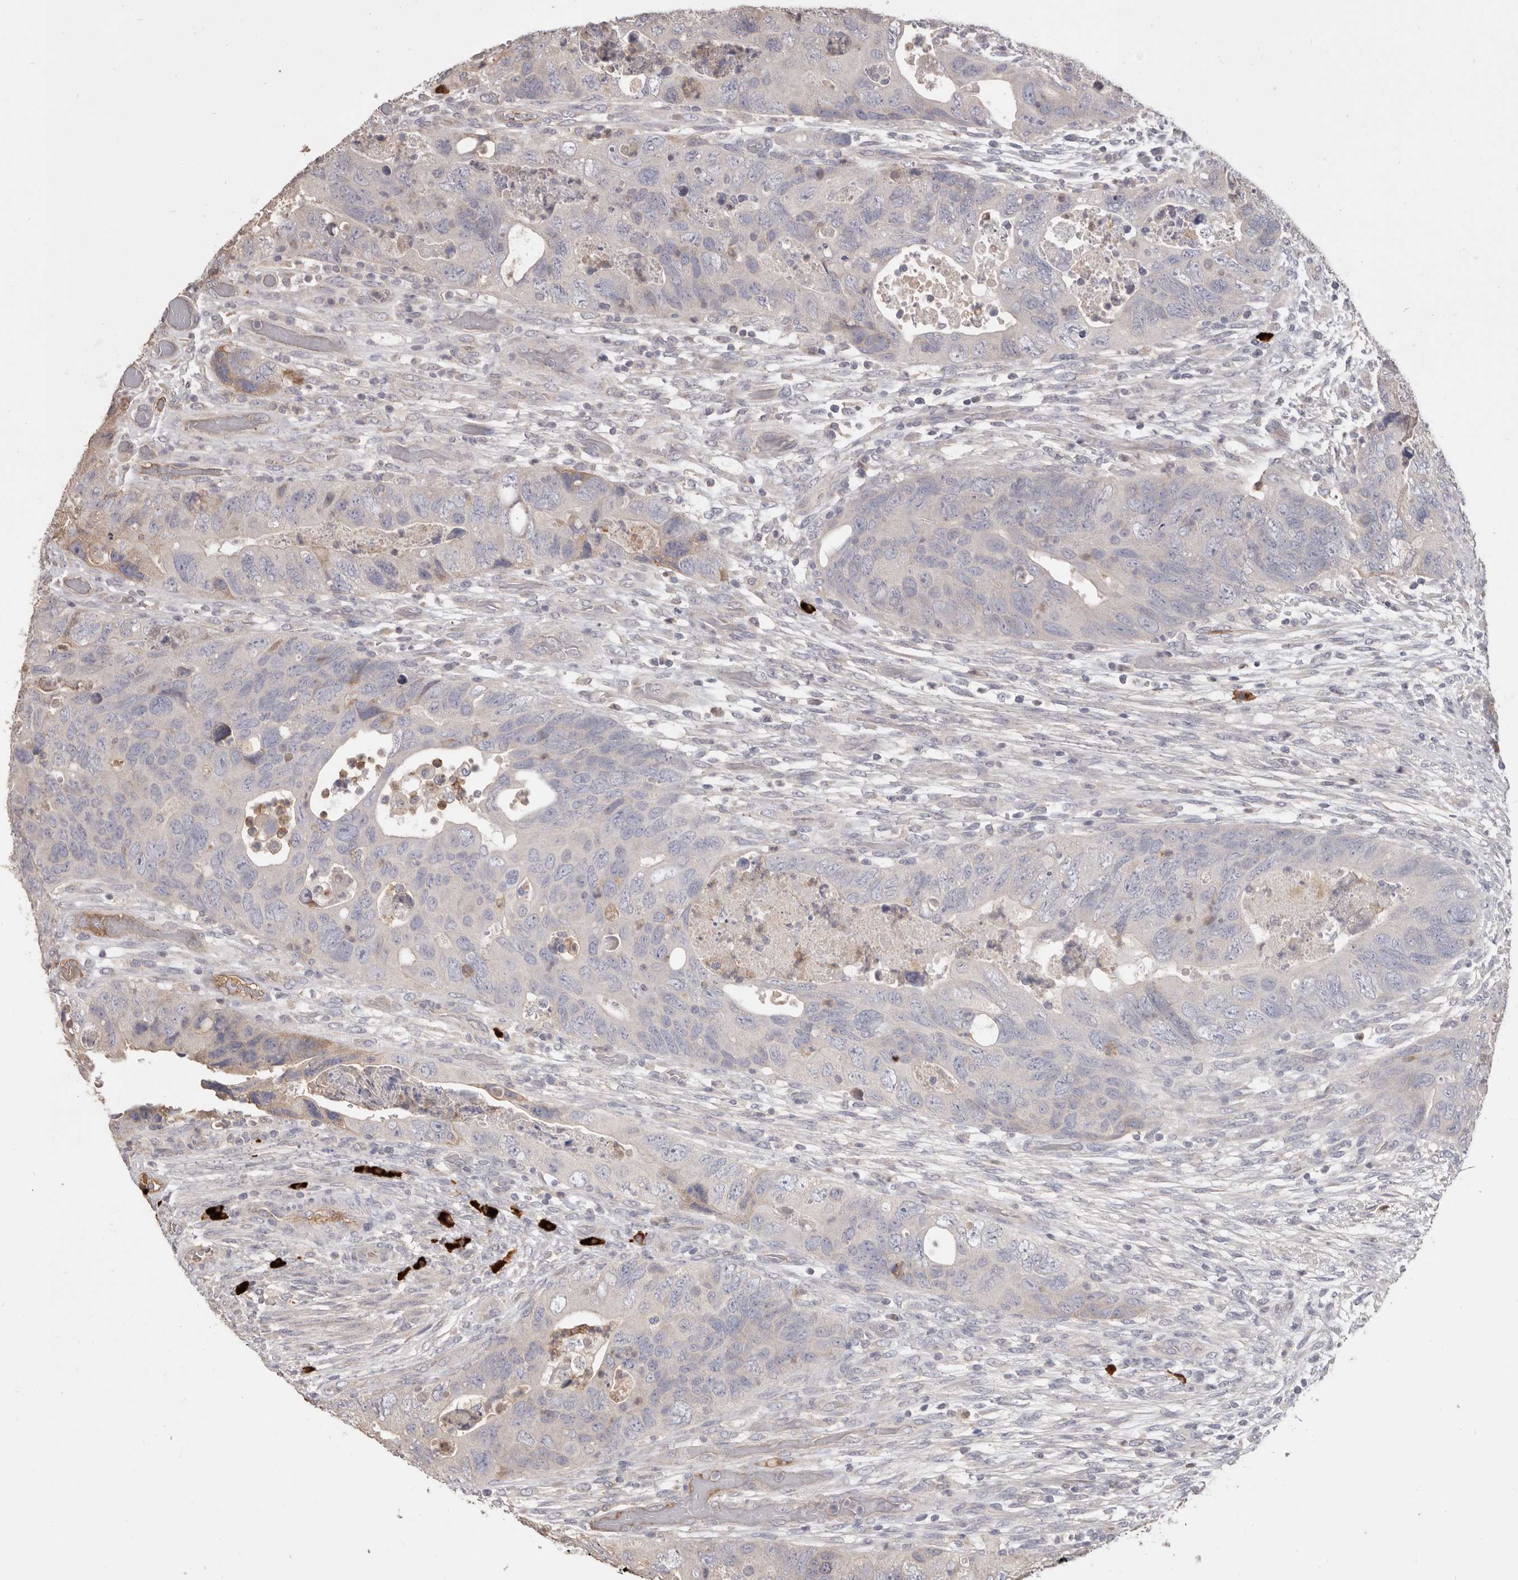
{"staining": {"intensity": "negative", "quantity": "none", "location": "none"}, "tissue": "colorectal cancer", "cell_type": "Tumor cells", "image_type": "cancer", "snomed": [{"axis": "morphology", "description": "Adenocarcinoma, NOS"}, {"axis": "topography", "description": "Rectum"}], "caption": "Immunohistochemical staining of human colorectal cancer (adenocarcinoma) shows no significant positivity in tumor cells. Nuclei are stained in blue.", "gene": "HCAR2", "patient": {"sex": "male", "age": 63}}